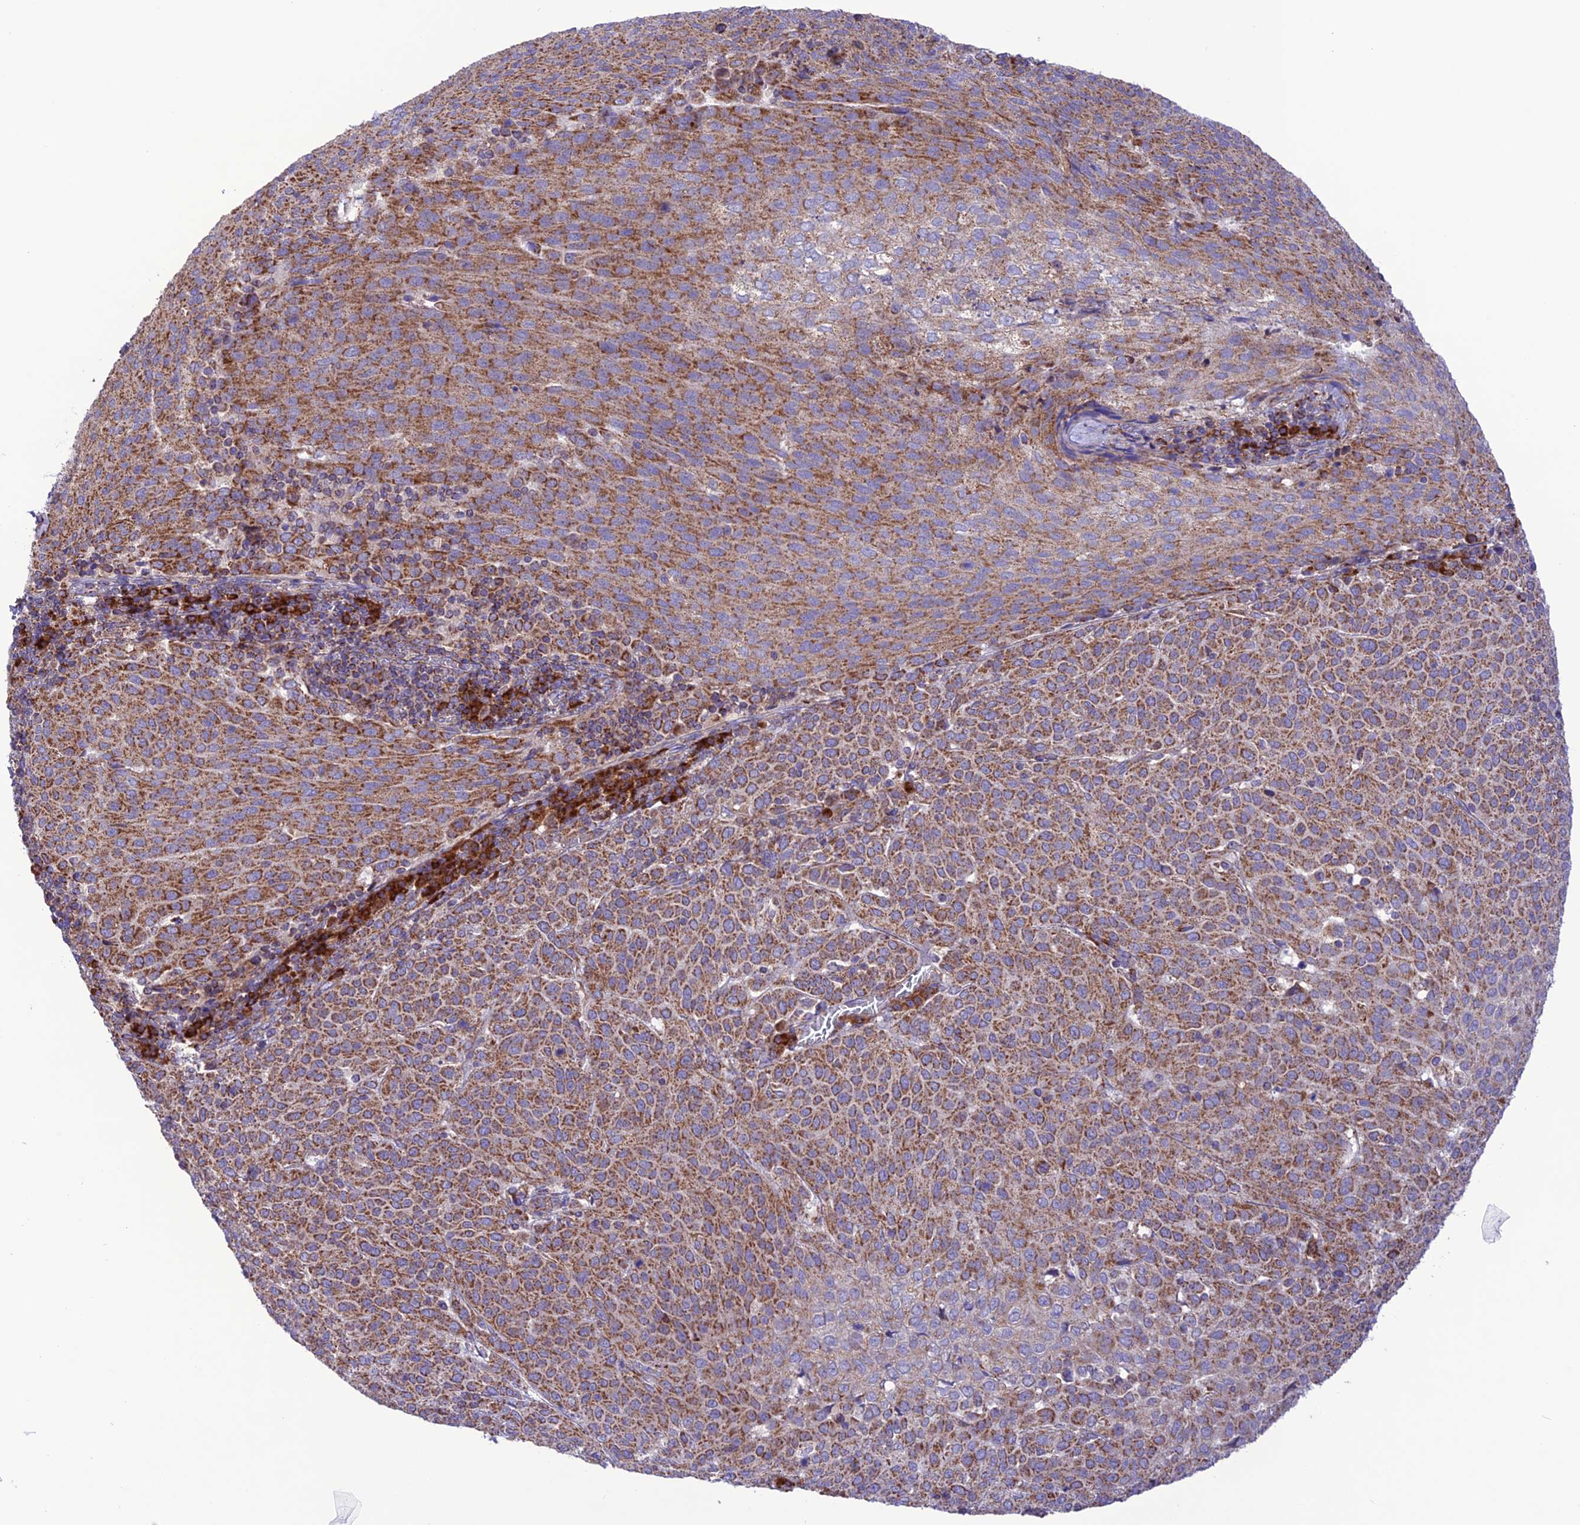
{"staining": {"intensity": "moderate", "quantity": ">75%", "location": "cytoplasmic/membranous"}, "tissue": "cervical cancer", "cell_type": "Tumor cells", "image_type": "cancer", "snomed": [{"axis": "morphology", "description": "Squamous cell carcinoma, NOS"}, {"axis": "topography", "description": "Cervix"}], "caption": "Moderate cytoplasmic/membranous expression is present in approximately >75% of tumor cells in cervical squamous cell carcinoma.", "gene": "UAP1L1", "patient": {"sex": "female", "age": 46}}